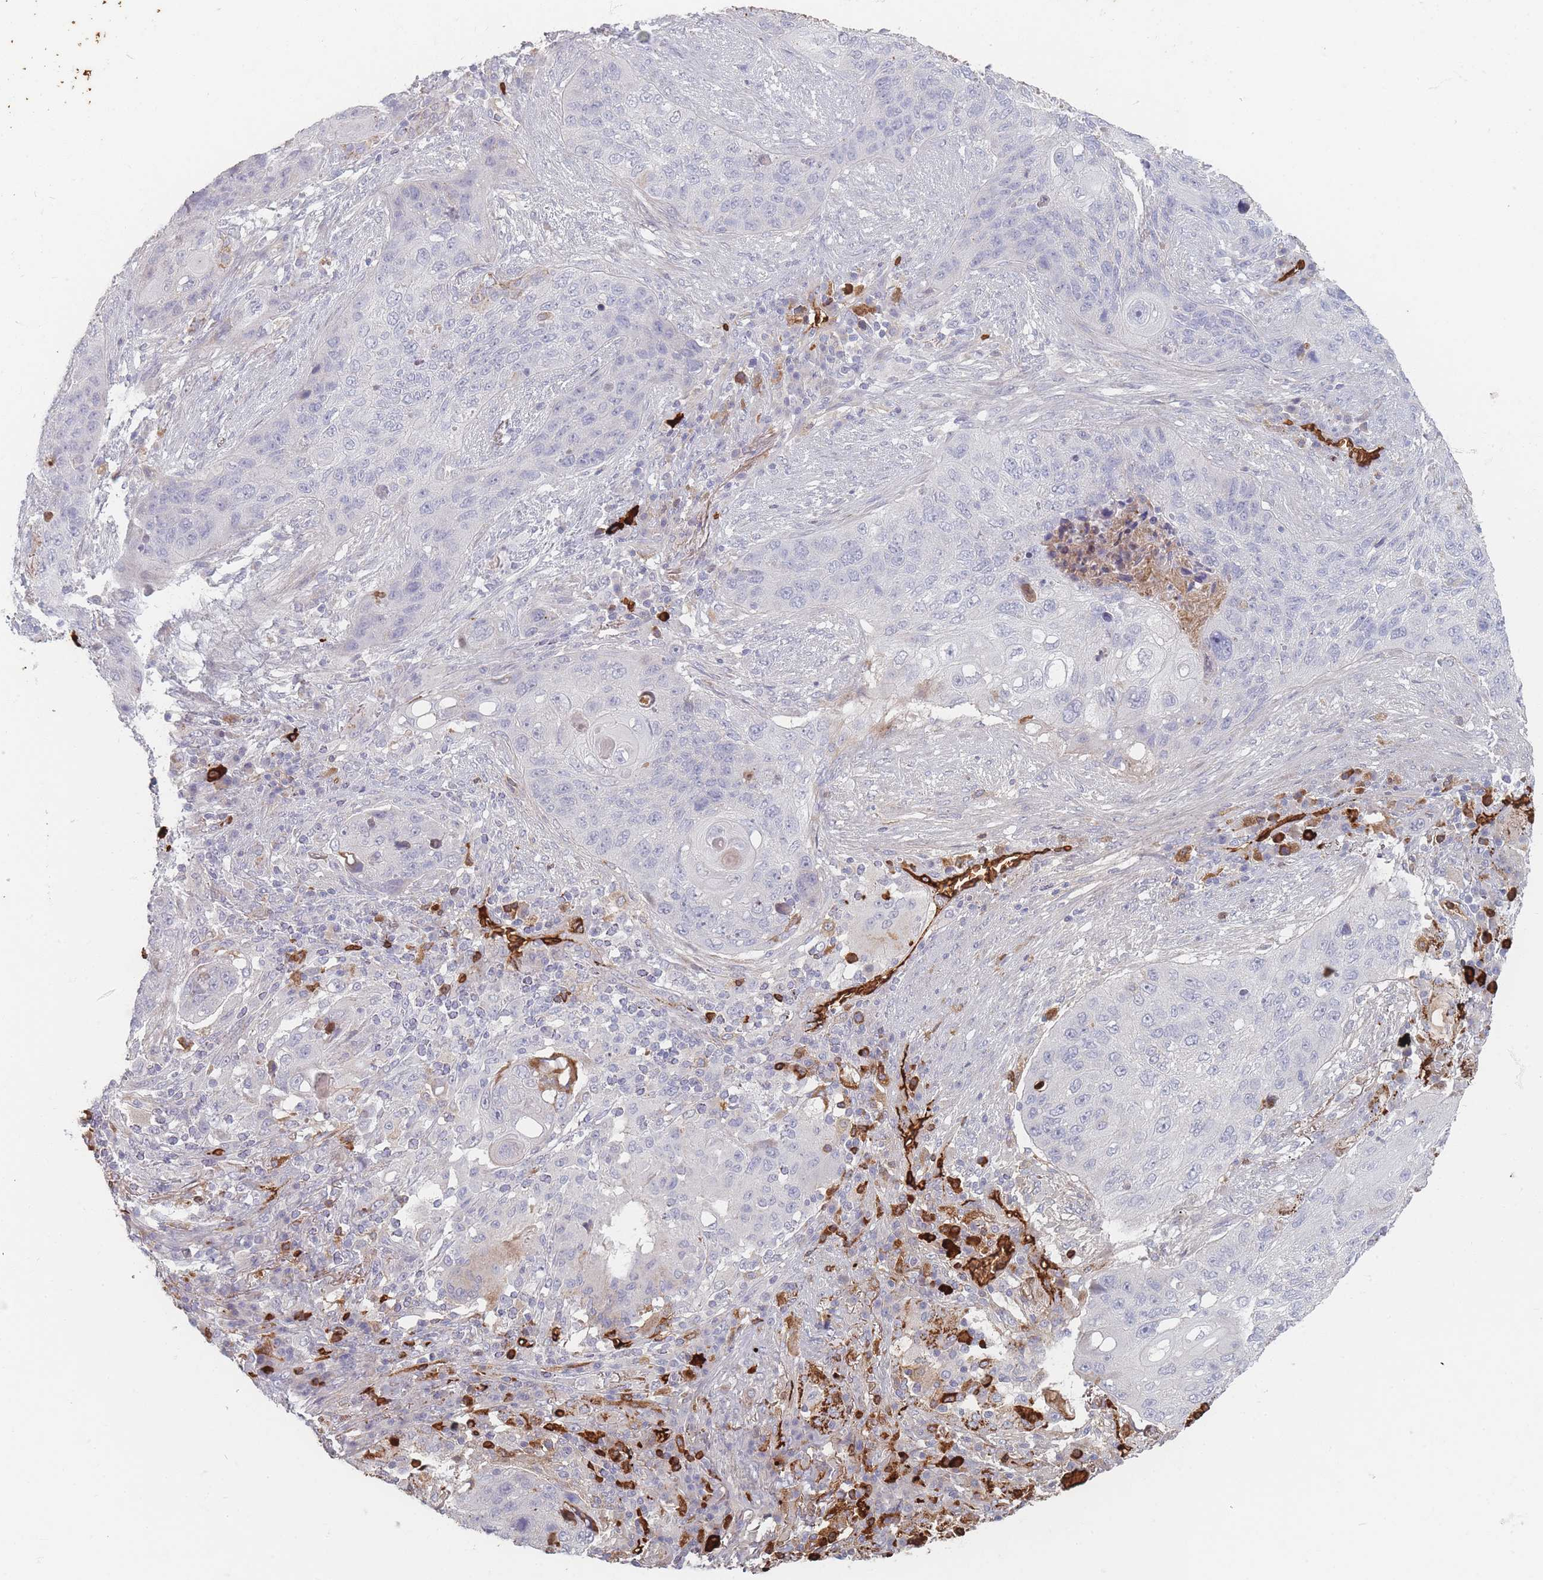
{"staining": {"intensity": "negative", "quantity": "none", "location": "none"}, "tissue": "lung cancer", "cell_type": "Tumor cells", "image_type": "cancer", "snomed": [{"axis": "morphology", "description": "Squamous cell carcinoma, NOS"}, {"axis": "topography", "description": "Lung"}], "caption": "An immunohistochemistry photomicrograph of lung cancer (squamous cell carcinoma) is shown. There is no staining in tumor cells of lung cancer (squamous cell carcinoma).", "gene": "SLC2A6", "patient": {"sex": "female", "age": 63}}